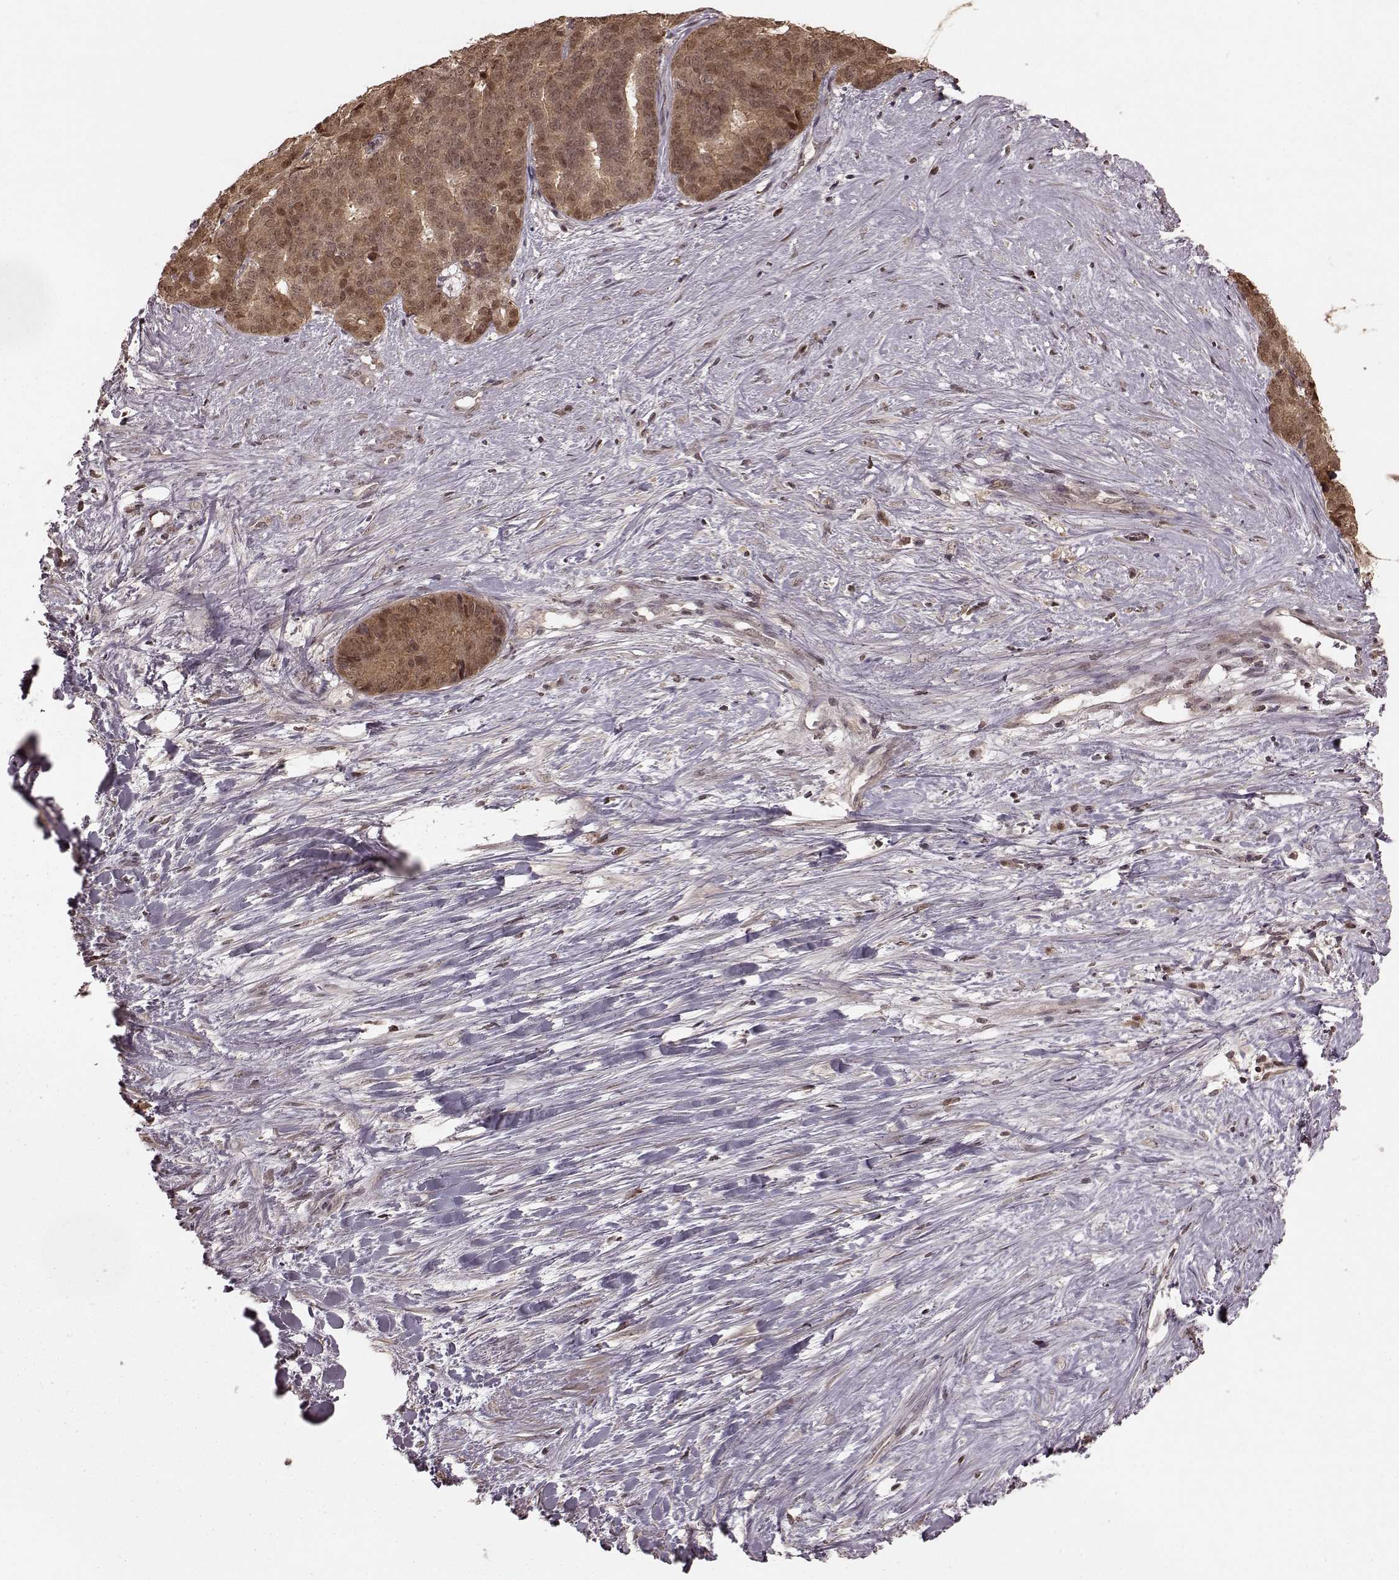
{"staining": {"intensity": "weak", "quantity": ">75%", "location": "cytoplasmic/membranous,nuclear"}, "tissue": "liver cancer", "cell_type": "Tumor cells", "image_type": "cancer", "snomed": [{"axis": "morphology", "description": "Cholangiocarcinoma"}, {"axis": "topography", "description": "Liver"}], "caption": "Protein staining by IHC reveals weak cytoplasmic/membranous and nuclear staining in approximately >75% of tumor cells in liver cholangiocarcinoma.", "gene": "GSS", "patient": {"sex": "female", "age": 47}}